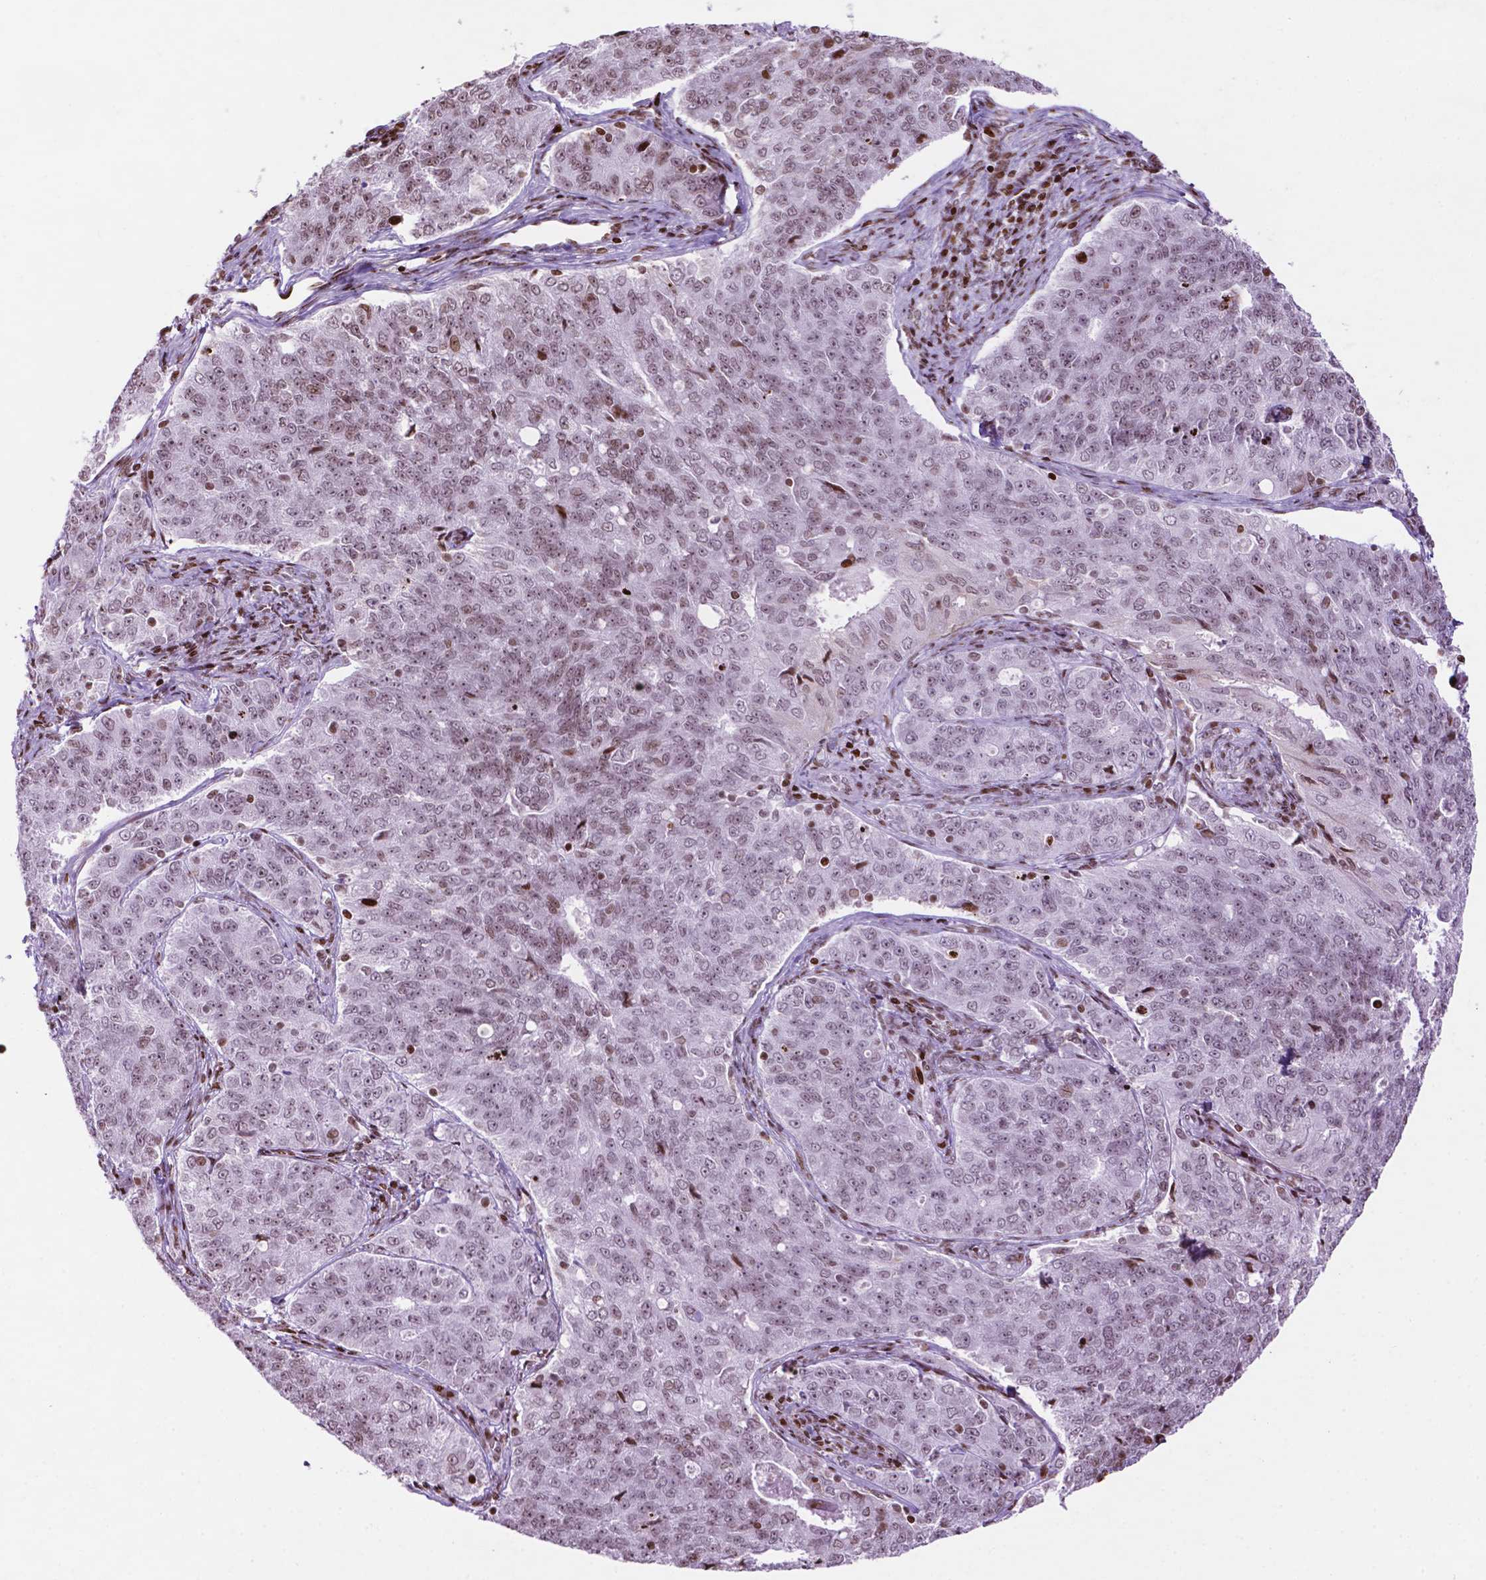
{"staining": {"intensity": "weak", "quantity": "25%-75%", "location": "nuclear"}, "tissue": "endometrial cancer", "cell_type": "Tumor cells", "image_type": "cancer", "snomed": [{"axis": "morphology", "description": "Adenocarcinoma, NOS"}, {"axis": "topography", "description": "Endometrium"}], "caption": "This is an image of immunohistochemistry (IHC) staining of endometrial cancer, which shows weak staining in the nuclear of tumor cells.", "gene": "TMEM250", "patient": {"sex": "female", "age": 43}}